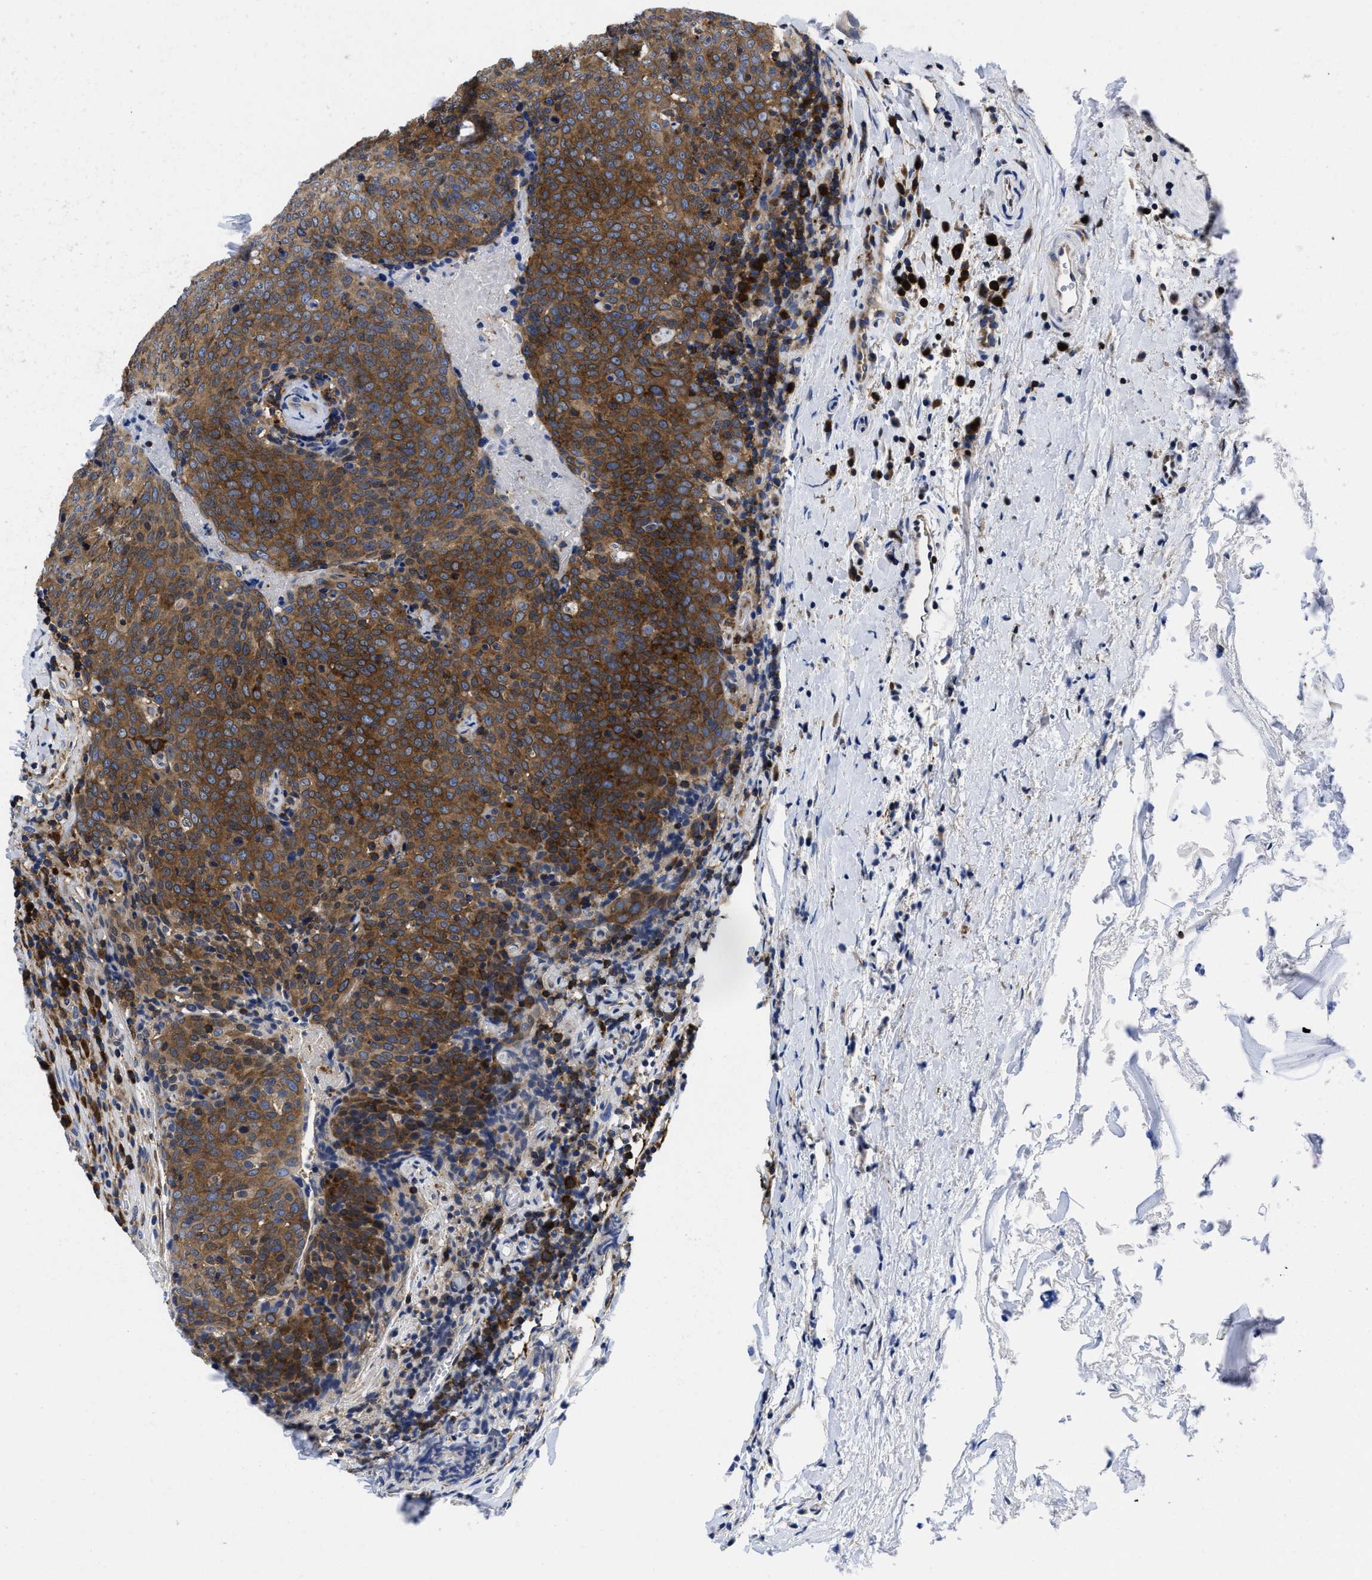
{"staining": {"intensity": "moderate", "quantity": ">75%", "location": "cytoplasmic/membranous"}, "tissue": "head and neck cancer", "cell_type": "Tumor cells", "image_type": "cancer", "snomed": [{"axis": "morphology", "description": "Squamous cell carcinoma, NOS"}, {"axis": "morphology", "description": "Squamous cell carcinoma, metastatic, NOS"}, {"axis": "topography", "description": "Lymph node"}, {"axis": "topography", "description": "Head-Neck"}], "caption": "Metastatic squamous cell carcinoma (head and neck) stained for a protein demonstrates moderate cytoplasmic/membranous positivity in tumor cells.", "gene": "YARS1", "patient": {"sex": "male", "age": 62}}